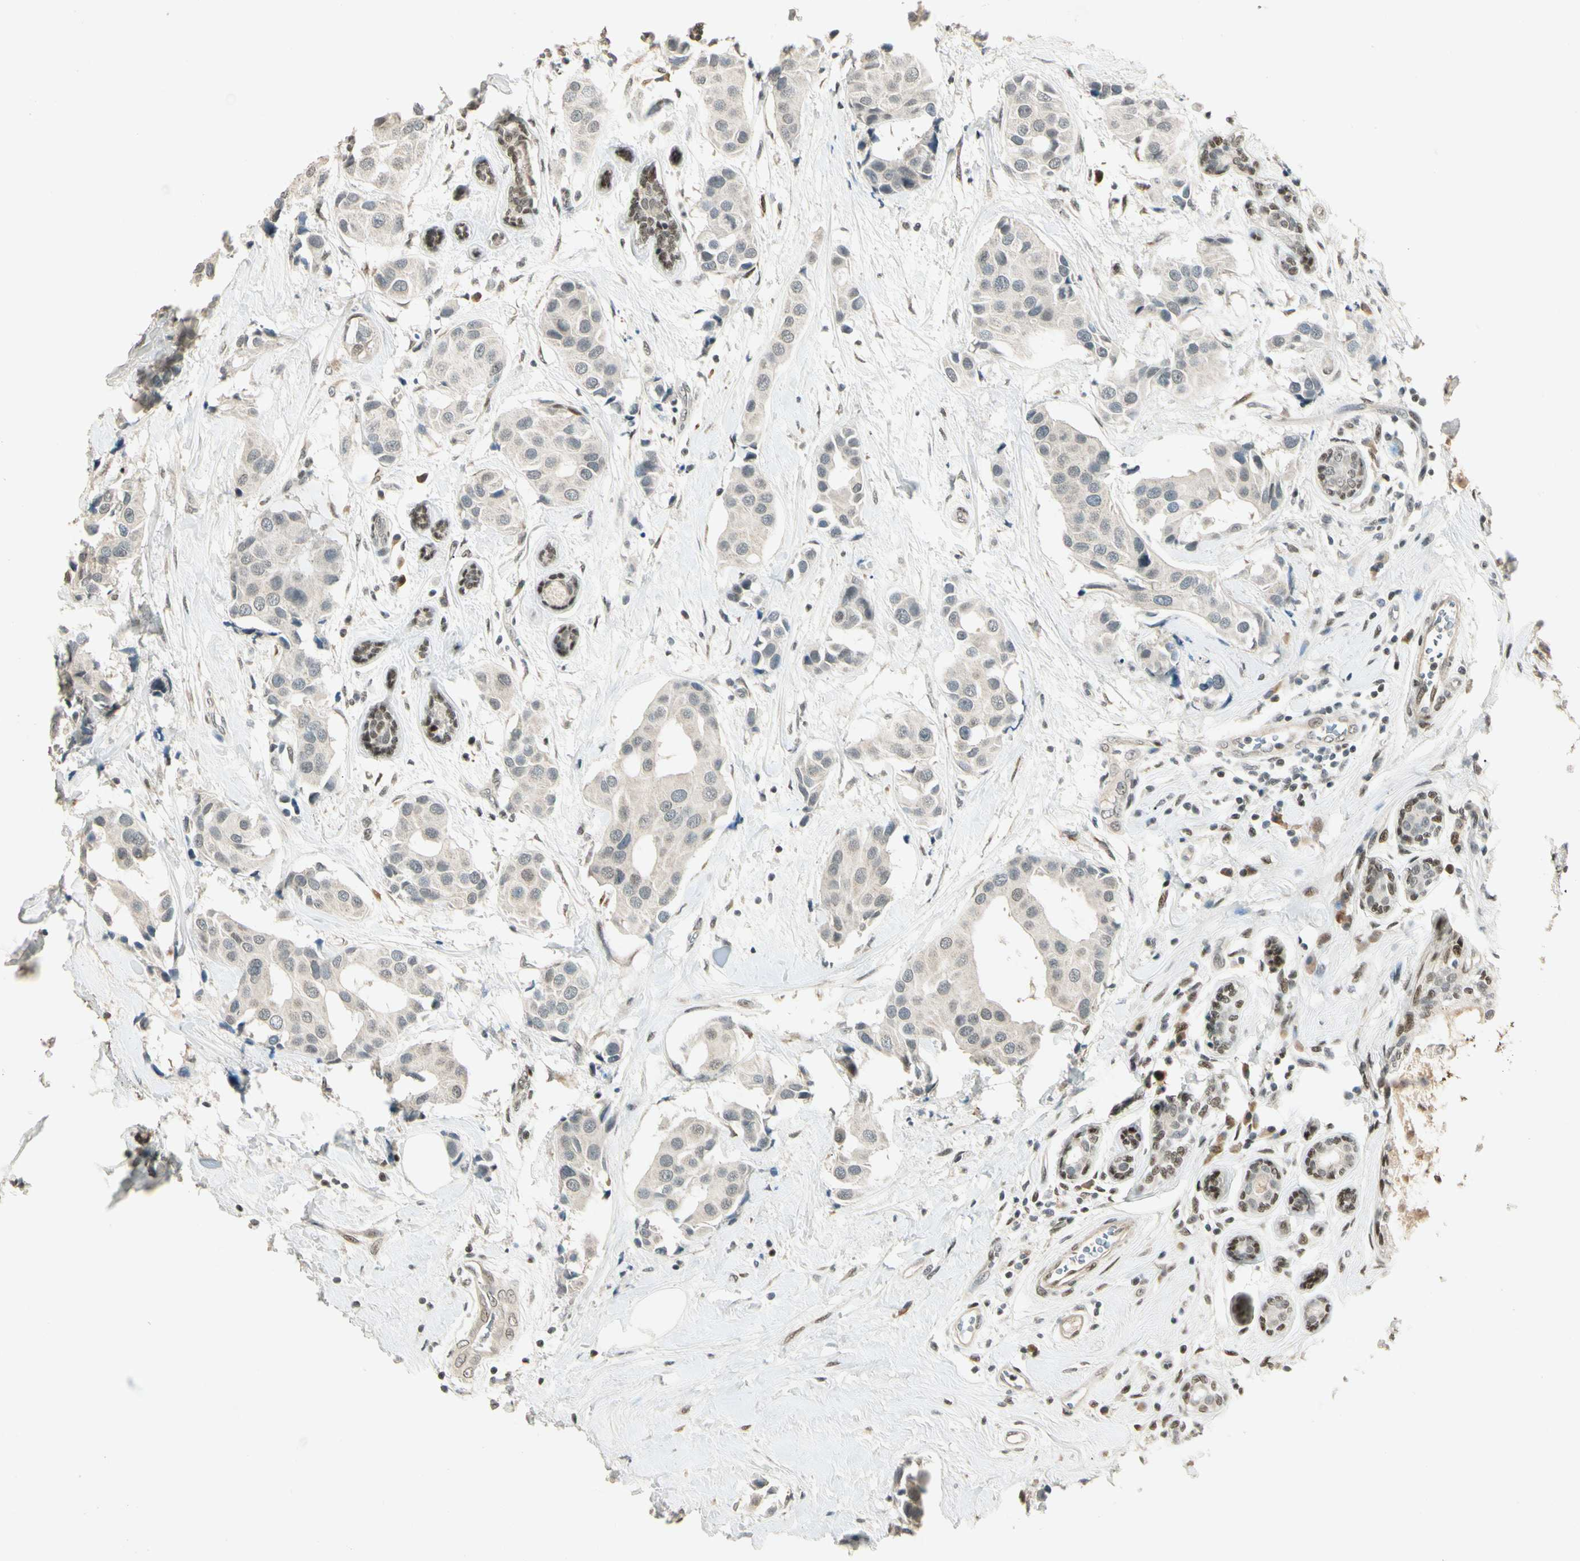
{"staining": {"intensity": "weak", "quantity": "<25%", "location": "cytoplasmic/membranous"}, "tissue": "breast cancer", "cell_type": "Tumor cells", "image_type": "cancer", "snomed": [{"axis": "morphology", "description": "Normal tissue, NOS"}, {"axis": "morphology", "description": "Duct carcinoma"}, {"axis": "topography", "description": "Breast"}], "caption": "A micrograph of infiltrating ductal carcinoma (breast) stained for a protein shows no brown staining in tumor cells. The staining was performed using DAB (3,3'-diaminobenzidine) to visualize the protein expression in brown, while the nuclei were stained in blue with hematoxylin (Magnification: 20x).", "gene": "ZBTB4", "patient": {"sex": "female", "age": 39}}